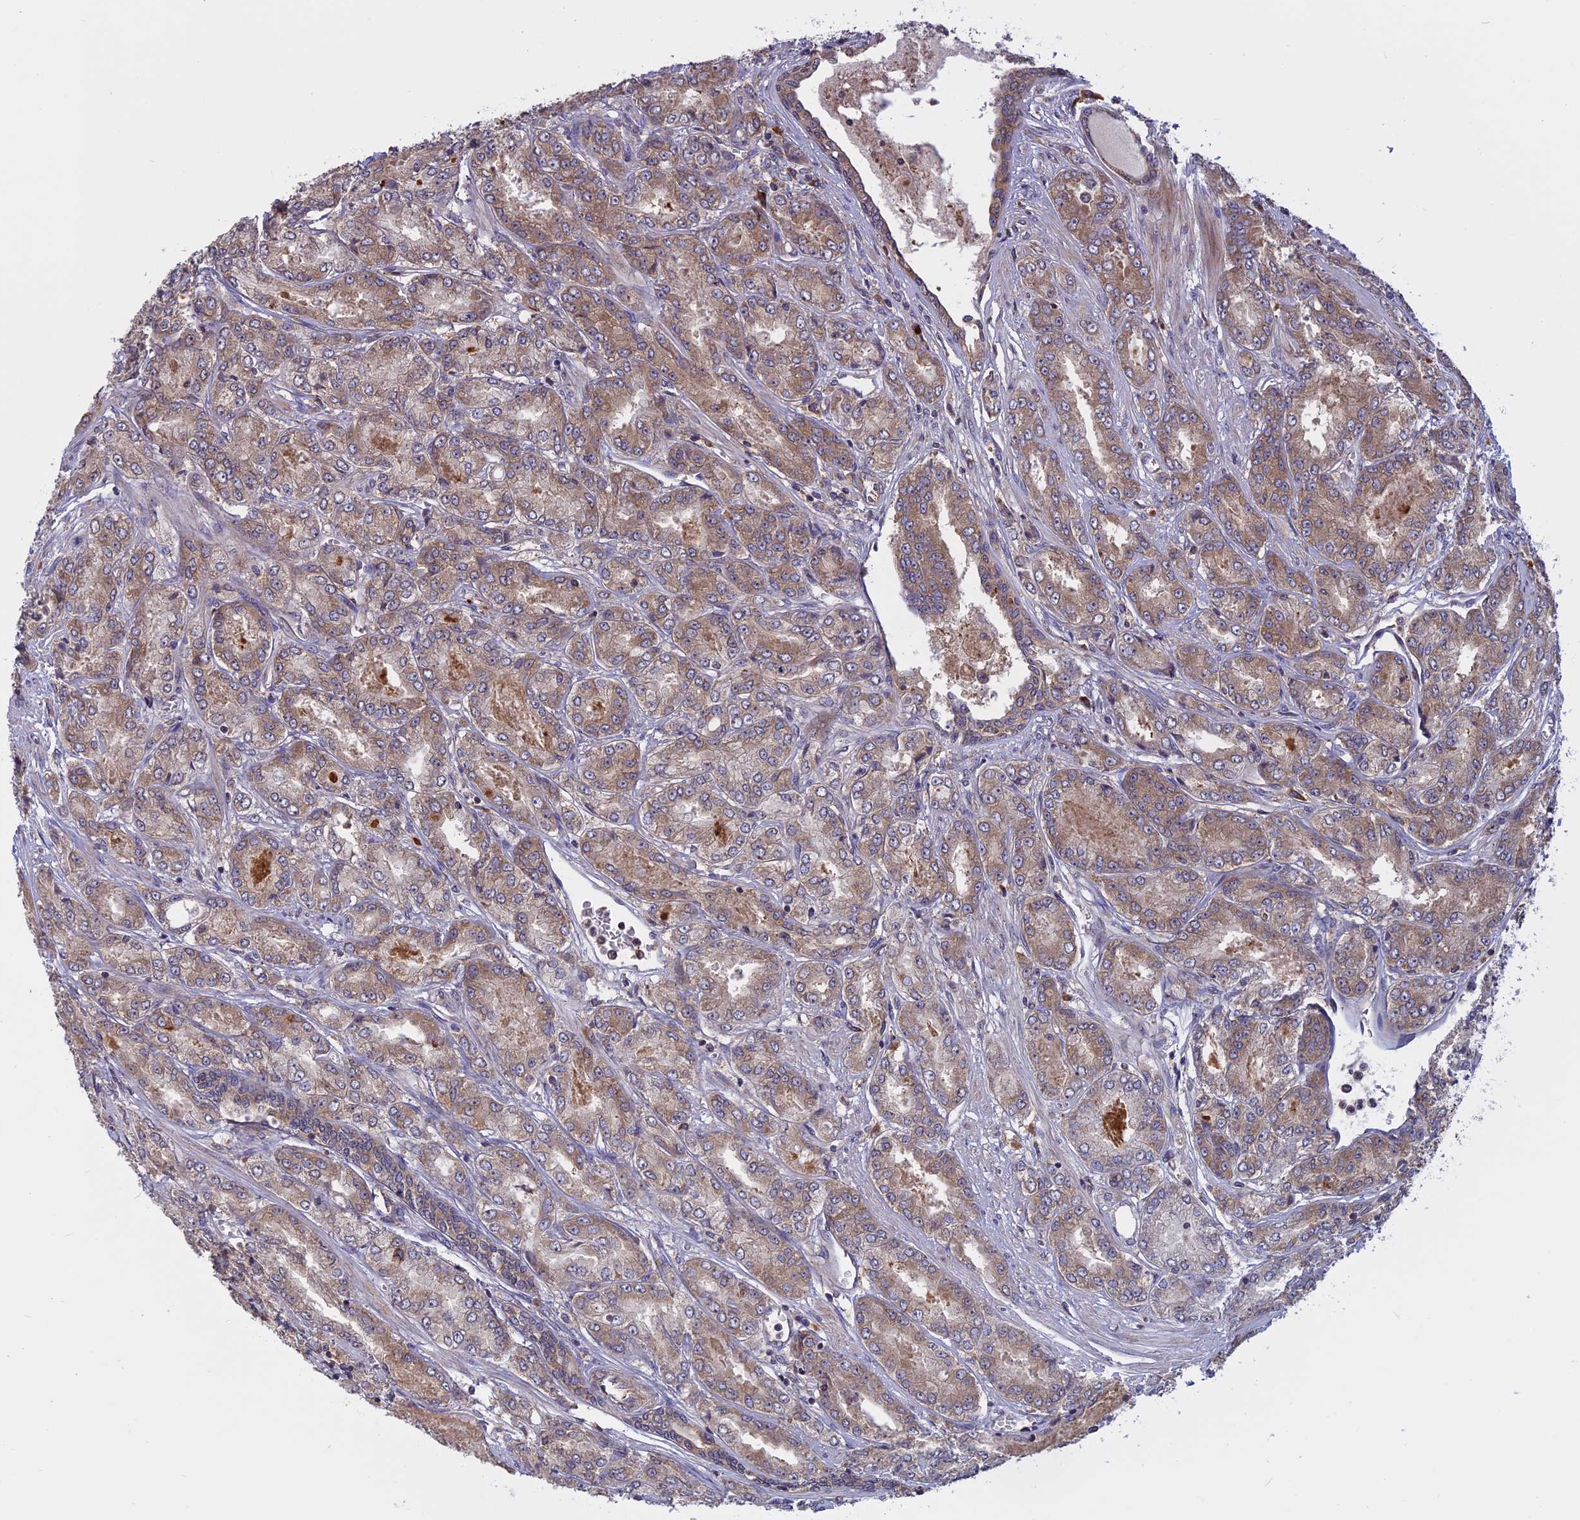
{"staining": {"intensity": "weak", "quantity": ">75%", "location": "cytoplasmic/membranous"}, "tissue": "prostate cancer", "cell_type": "Tumor cells", "image_type": "cancer", "snomed": [{"axis": "morphology", "description": "Adenocarcinoma, High grade"}, {"axis": "topography", "description": "Prostate"}], "caption": "The photomicrograph demonstrates a brown stain indicating the presence of a protein in the cytoplasmic/membranous of tumor cells in adenocarcinoma (high-grade) (prostate).", "gene": "TMEM208", "patient": {"sex": "male", "age": 74}}